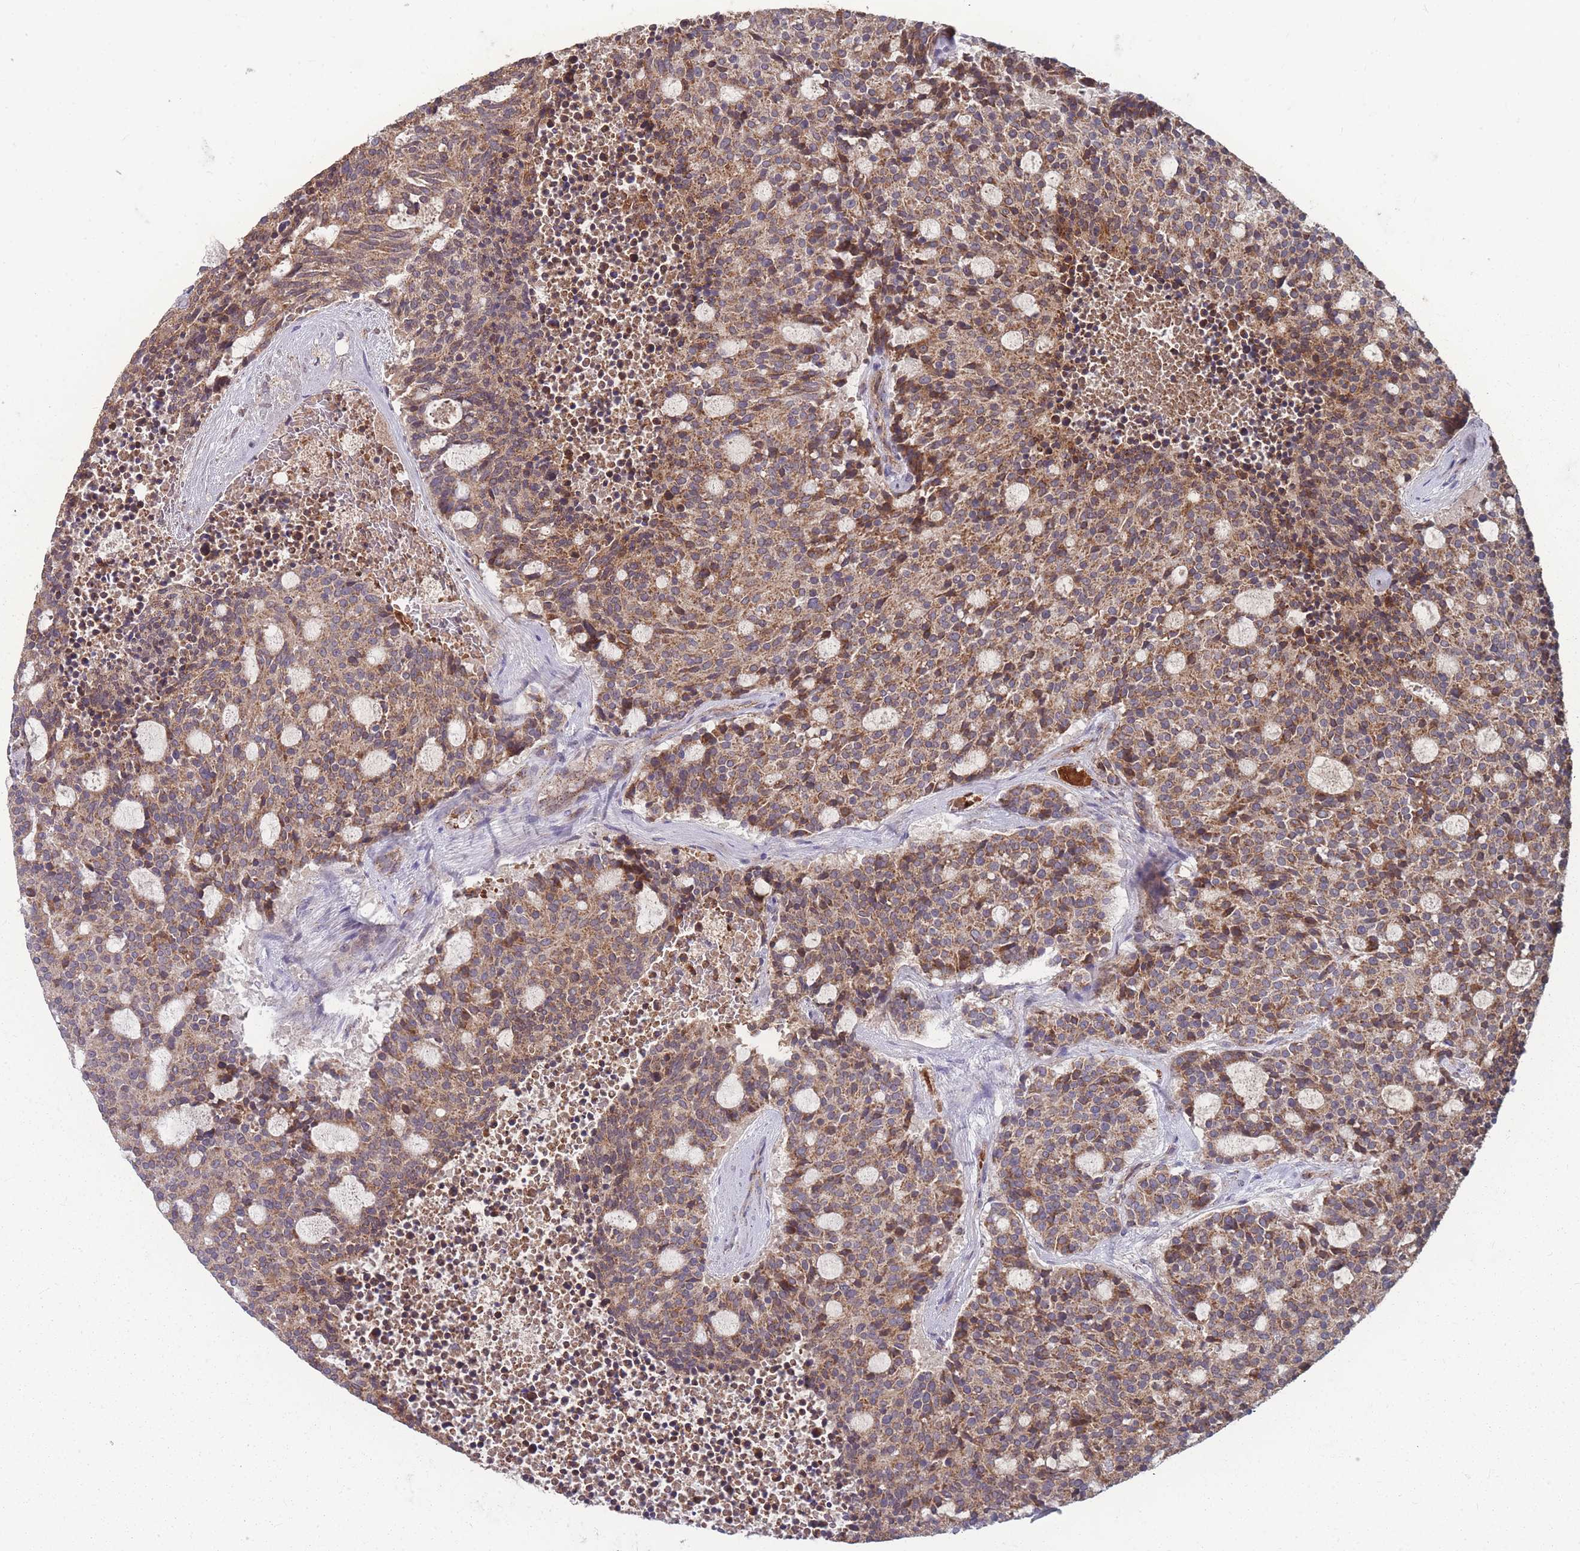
{"staining": {"intensity": "moderate", "quantity": ">75%", "location": "cytoplasmic/membranous"}, "tissue": "carcinoid", "cell_type": "Tumor cells", "image_type": "cancer", "snomed": [{"axis": "morphology", "description": "Carcinoid, malignant, NOS"}, {"axis": "topography", "description": "Pancreas"}], "caption": "DAB (3,3'-diaminobenzidine) immunohistochemical staining of human carcinoid (malignant) shows moderate cytoplasmic/membranous protein staining in about >75% of tumor cells.", "gene": "SLC35B4", "patient": {"sex": "female", "age": 54}}